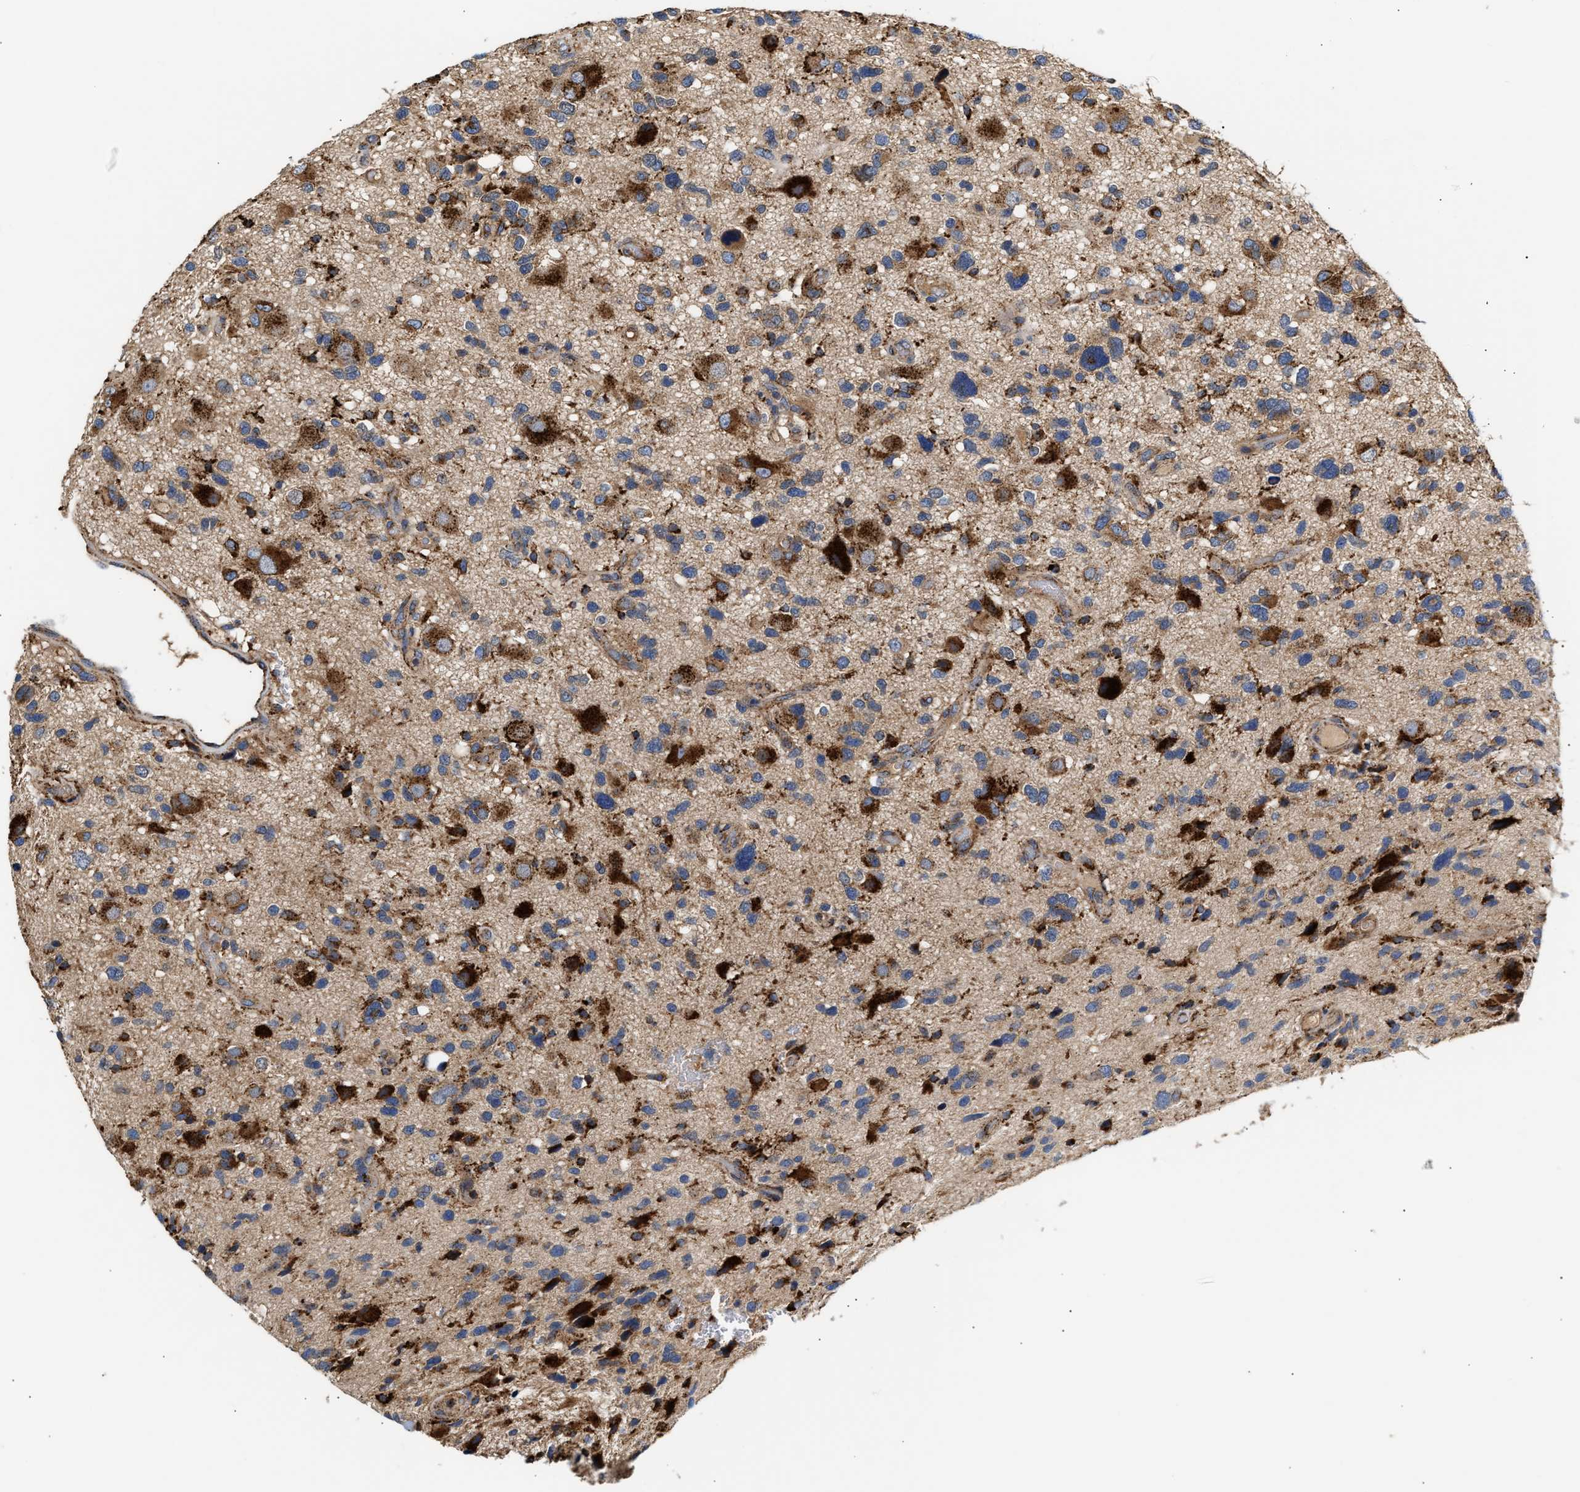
{"staining": {"intensity": "strong", "quantity": "25%-75%", "location": "cytoplasmic/membranous"}, "tissue": "glioma", "cell_type": "Tumor cells", "image_type": "cancer", "snomed": [{"axis": "morphology", "description": "Glioma, malignant, High grade"}, {"axis": "topography", "description": "Brain"}], "caption": "Immunohistochemistry image of neoplastic tissue: human high-grade glioma (malignant) stained using immunohistochemistry (IHC) exhibits high levels of strong protein expression localized specifically in the cytoplasmic/membranous of tumor cells, appearing as a cytoplasmic/membranous brown color.", "gene": "CCDC146", "patient": {"sex": "male", "age": 33}}